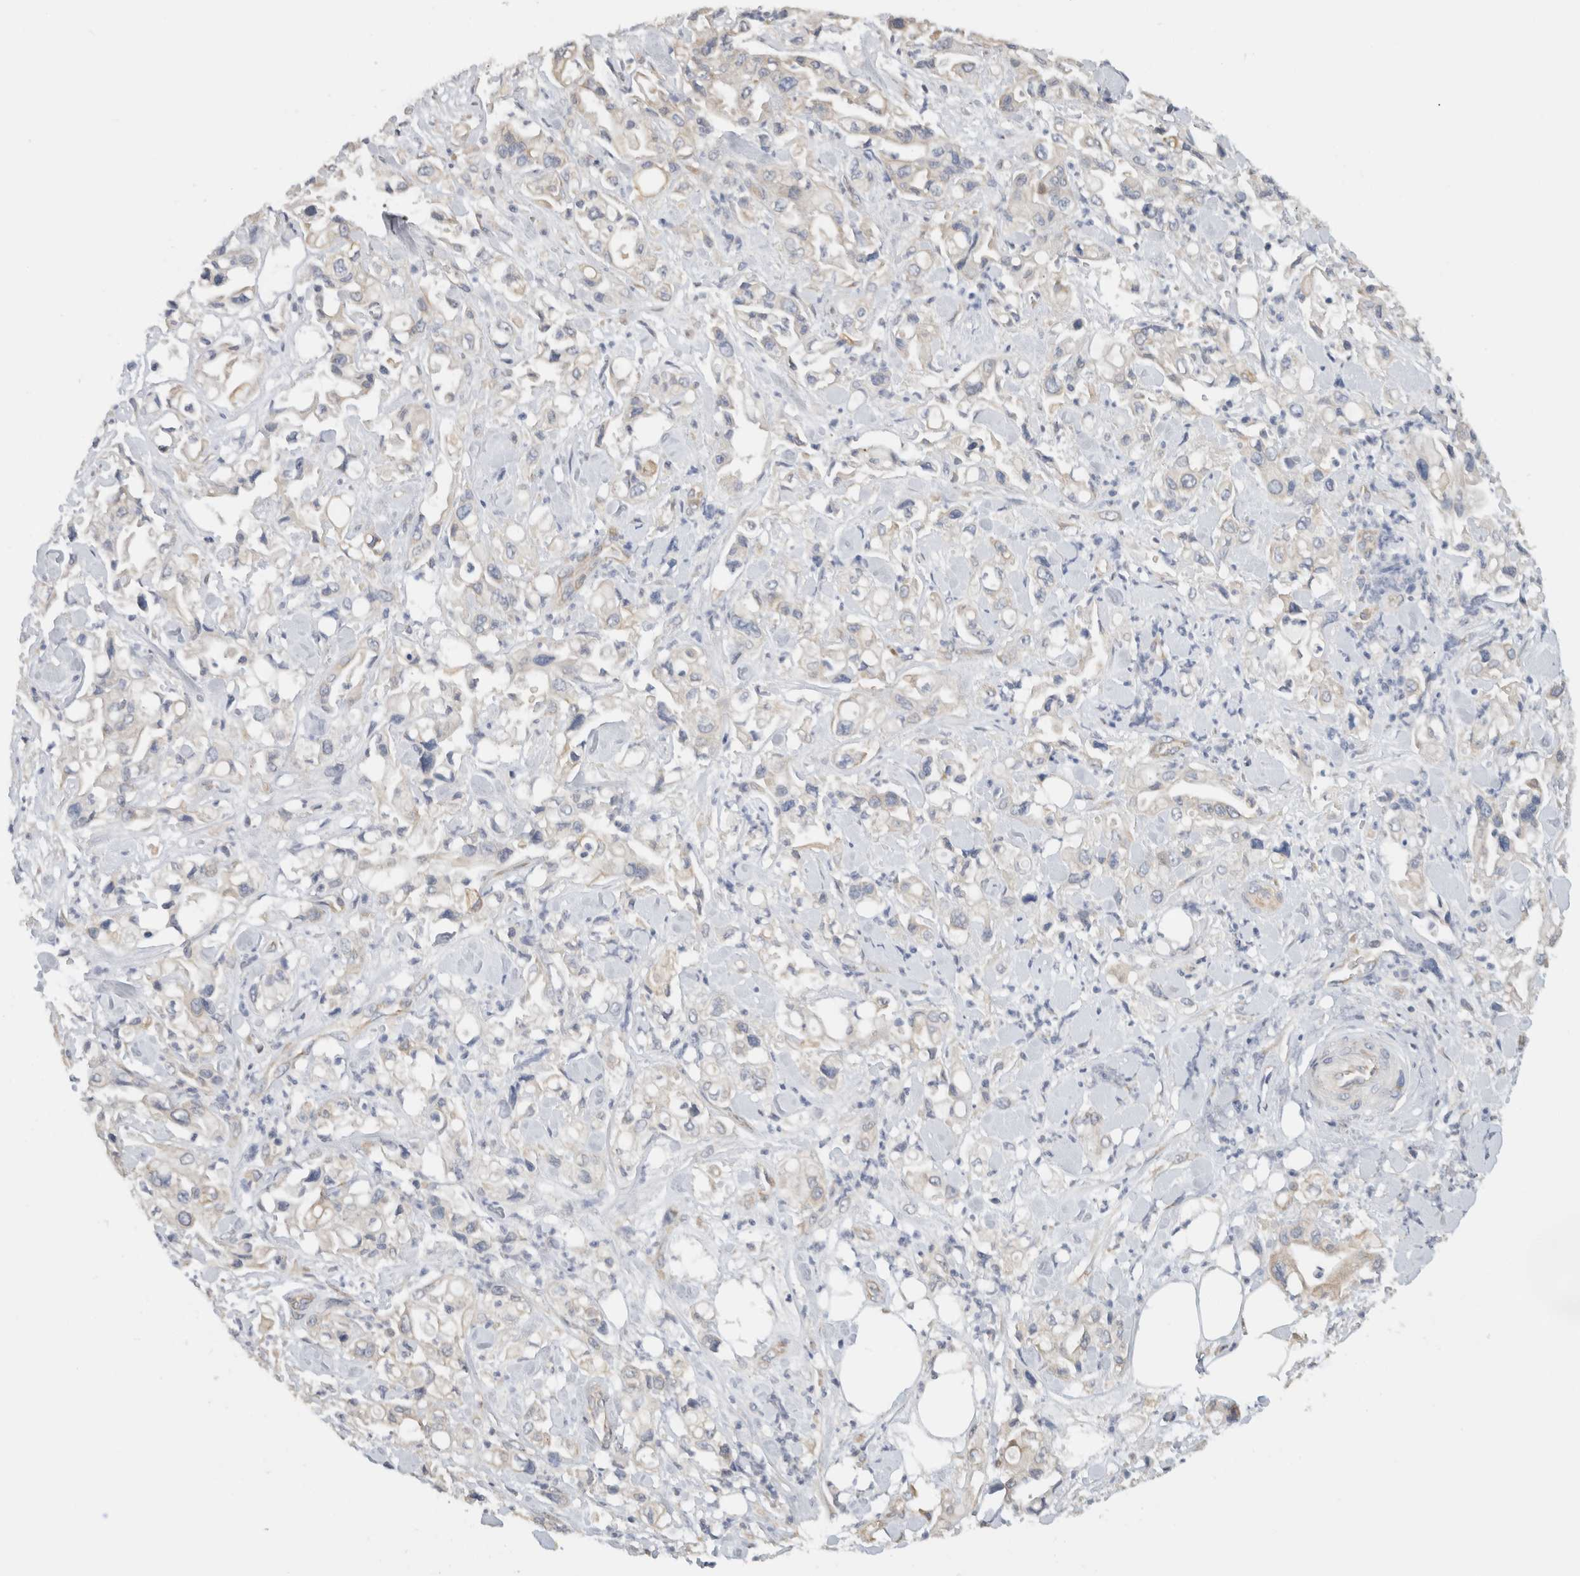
{"staining": {"intensity": "weak", "quantity": "<25%", "location": "cytoplasmic/membranous"}, "tissue": "pancreatic cancer", "cell_type": "Tumor cells", "image_type": "cancer", "snomed": [{"axis": "morphology", "description": "Adenocarcinoma, NOS"}, {"axis": "topography", "description": "Pancreas"}], "caption": "This is an immunohistochemistry histopathology image of pancreatic cancer (adenocarcinoma). There is no positivity in tumor cells.", "gene": "PUM1", "patient": {"sex": "male", "age": 70}}